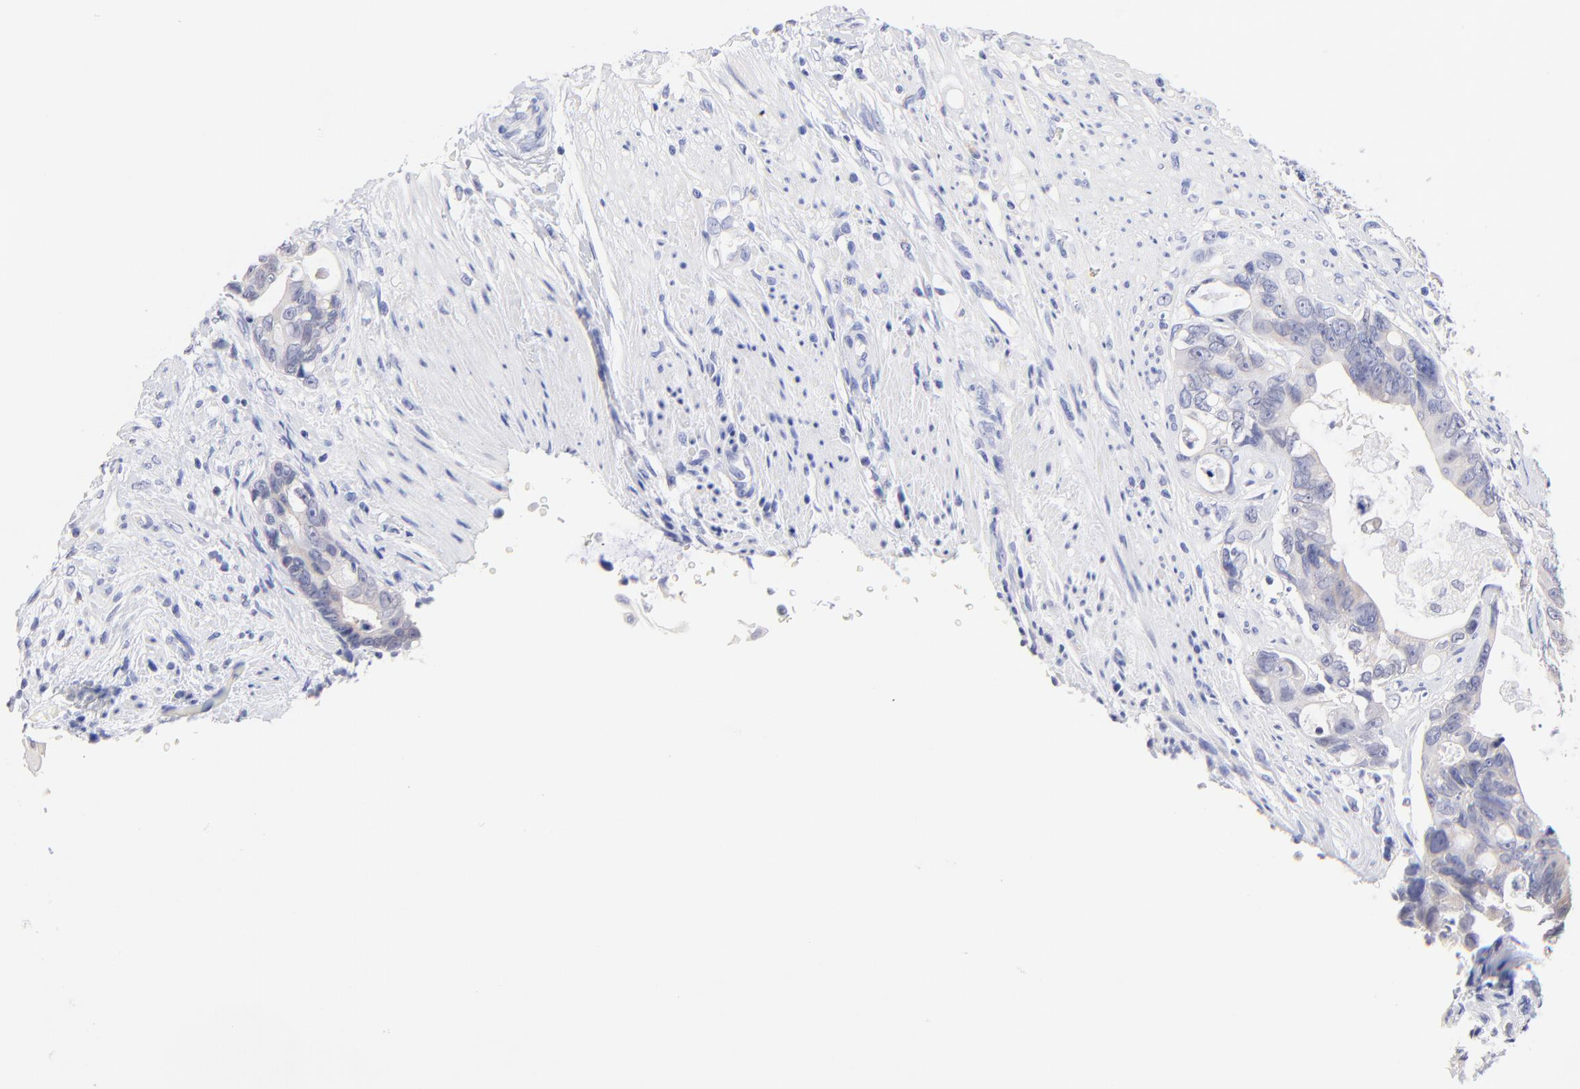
{"staining": {"intensity": "weak", "quantity": "<25%", "location": "cytoplasmic/membranous"}, "tissue": "colorectal cancer", "cell_type": "Tumor cells", "image_type": "cancer", "snomed": [{"axis": "morphology", "description": "Adenocarcinoma, NOS"}, {"axis": "topography", "description": "Rectum"}], "caption": "Immunohistochemical staining of human colorectal adenocarcinoma shows no significant staining in tumor cells. Nuclei are stained in blue.", "gene": "CFAP57", "patient": {"sex": "female", "age": 57}}